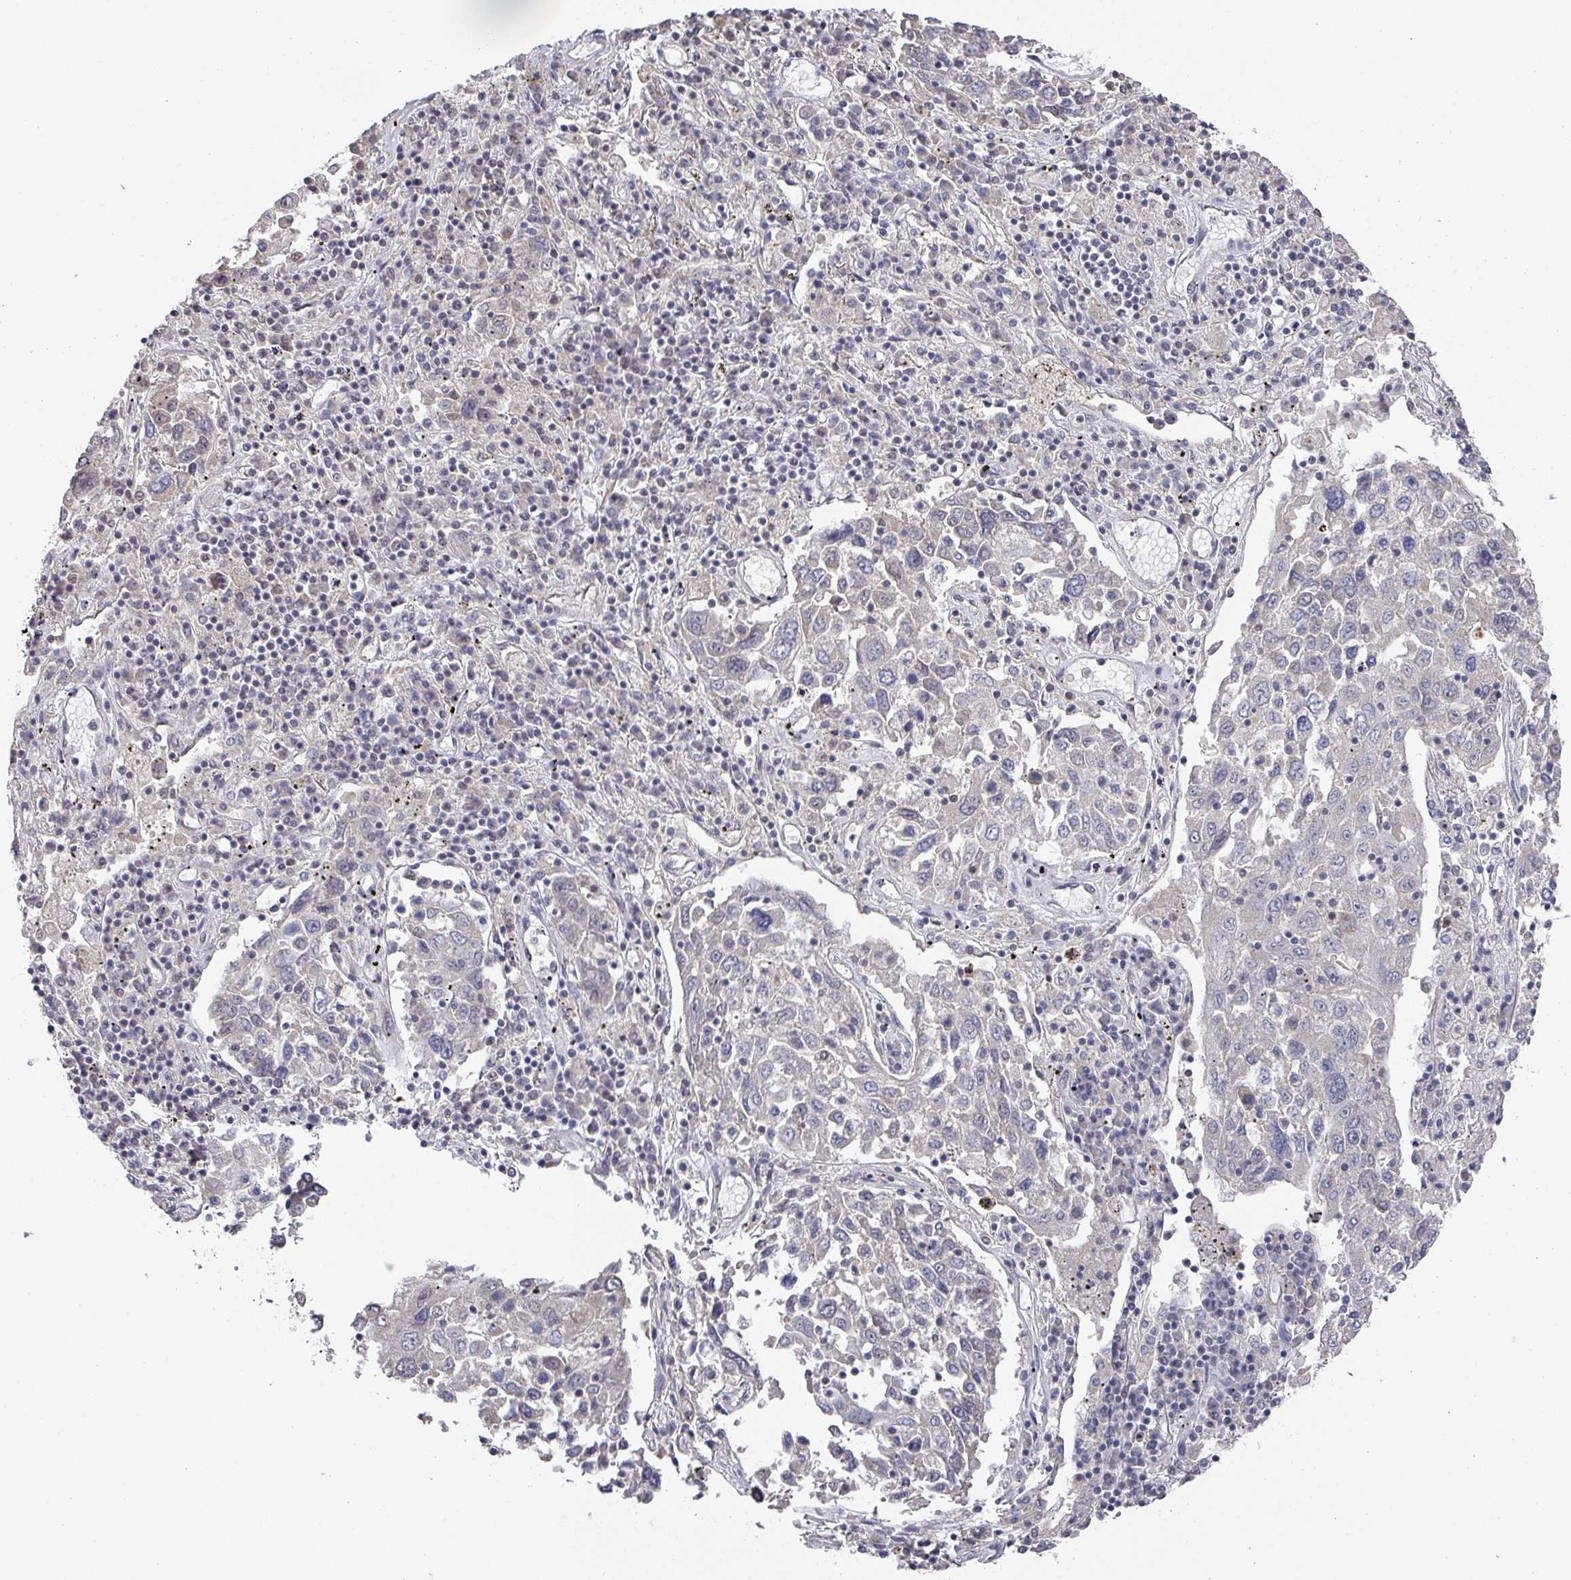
{"staining": {"intensity": "negative", "quantity": "none", "location": "none"}, "tissue": "lung cancer", "cell_type": "Tumor cells", "image_type": "cancer", "snomed": [{"axis": "morphology", "description": "Squamous cell carcinoma, NOS"}, {"axis": "topography", "description": "Lung"}], "caption": "Immunohistochemical staining of human lung squamous cell carcinoma shows no significant expression in tumor cells.", "gene": "ZNF654", "patient": {"sex": "male", "age": 65}}